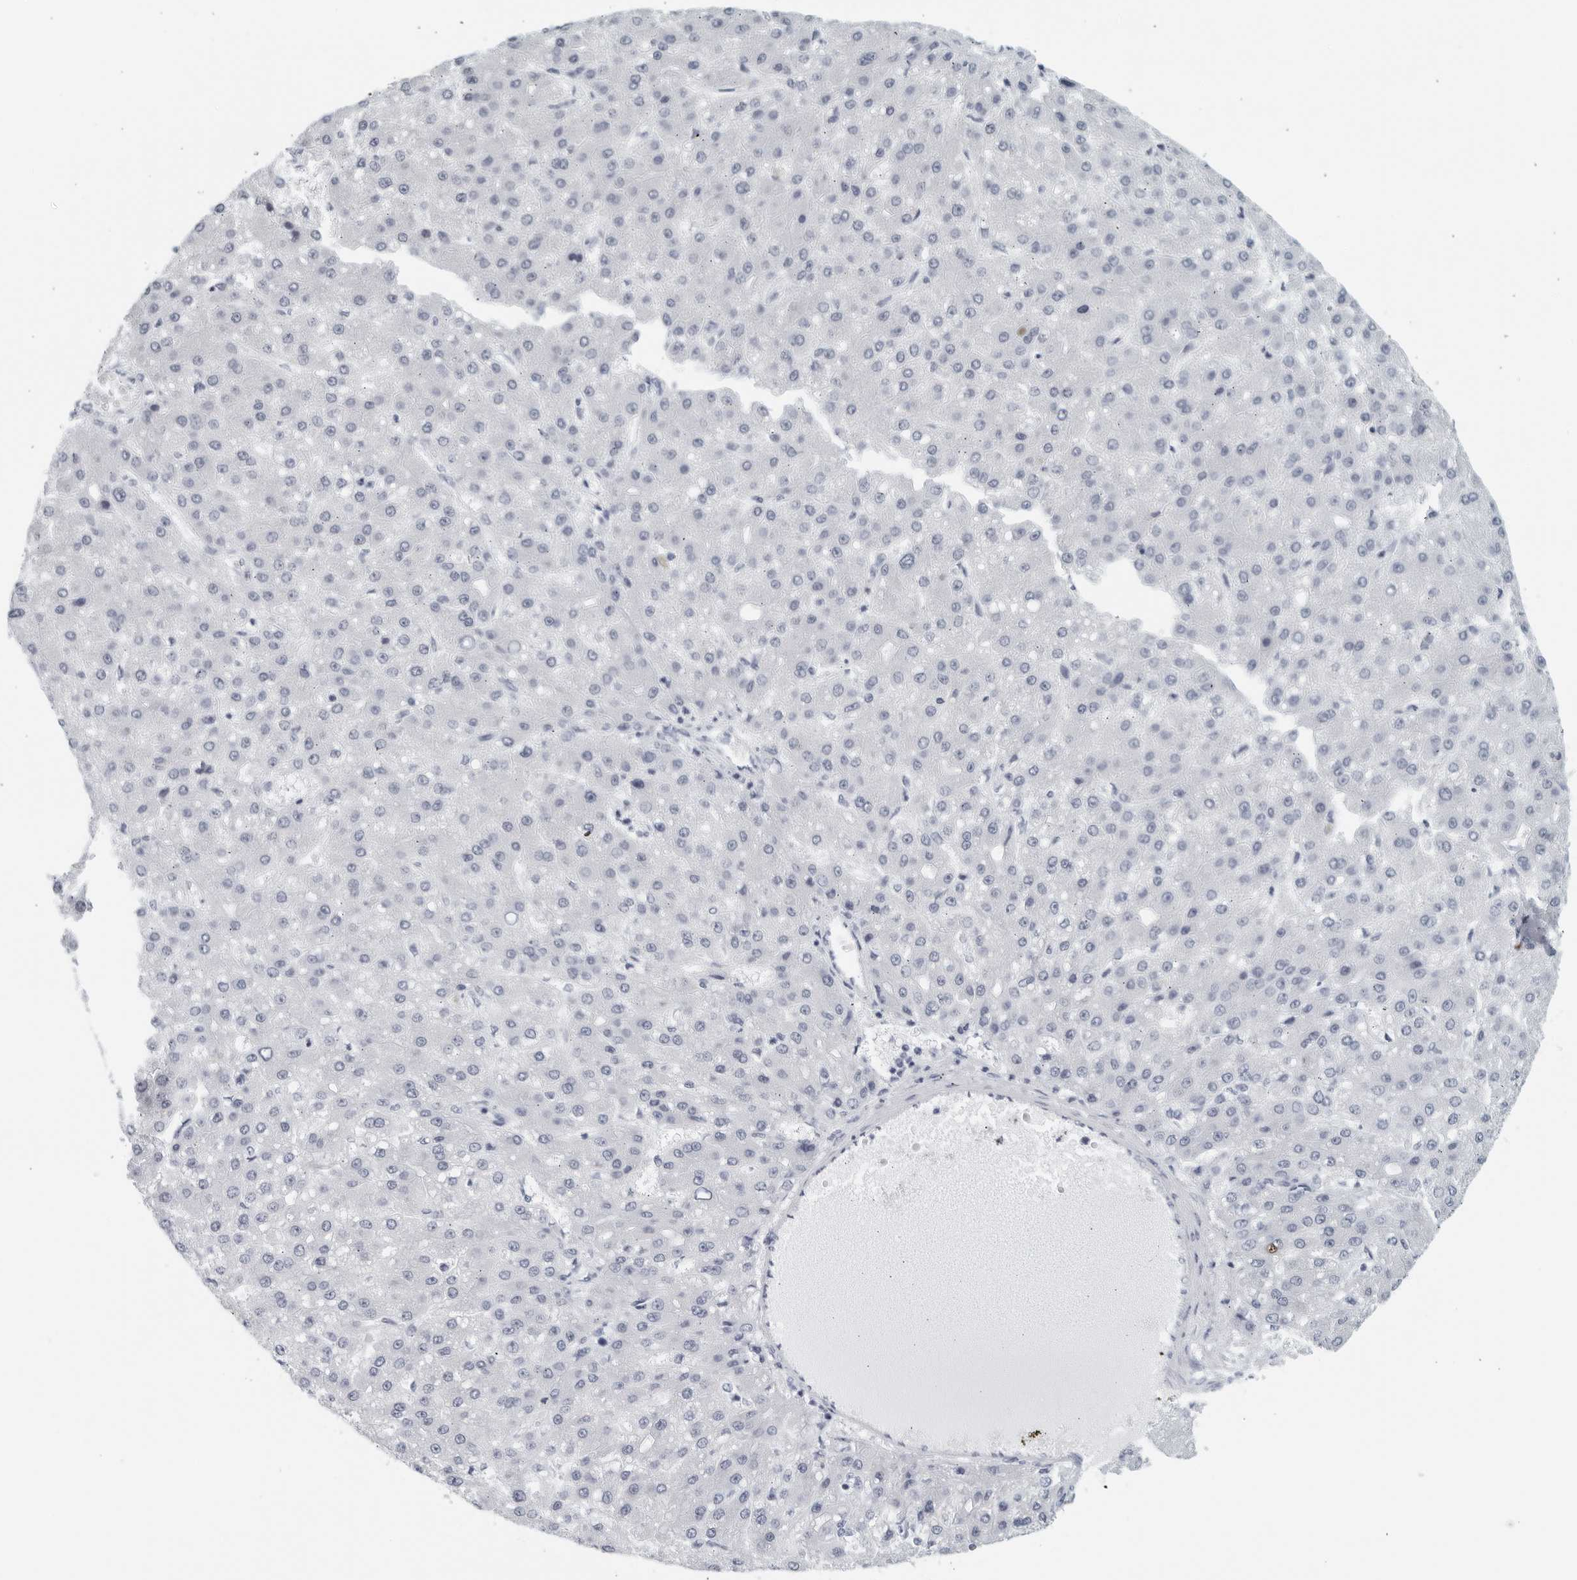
{"staining": {"intensity": "negative", "quantity": "none", "location": "none"}, "tissue": "liver cancer", "cell_type": "Tumor cells", "image_type": "cancer", "snomed": [{"axis": "morphology", "description": "Carcinoma, Hepatocellular, NOS"}, {"axis": "topography", "description": "Liver"}], "caption": "DAB immunohistochemical staining of human liver hepatocellular carcinoma displays no significant expression in tumor cells. The staining was performed using DAB to visualize the protein expression in brown, while the nuclei were stained in blue with hematoxylin (Magnification: 20x).", "gene": "KLK7", "patient": {"sex": "male", "age": 67}}